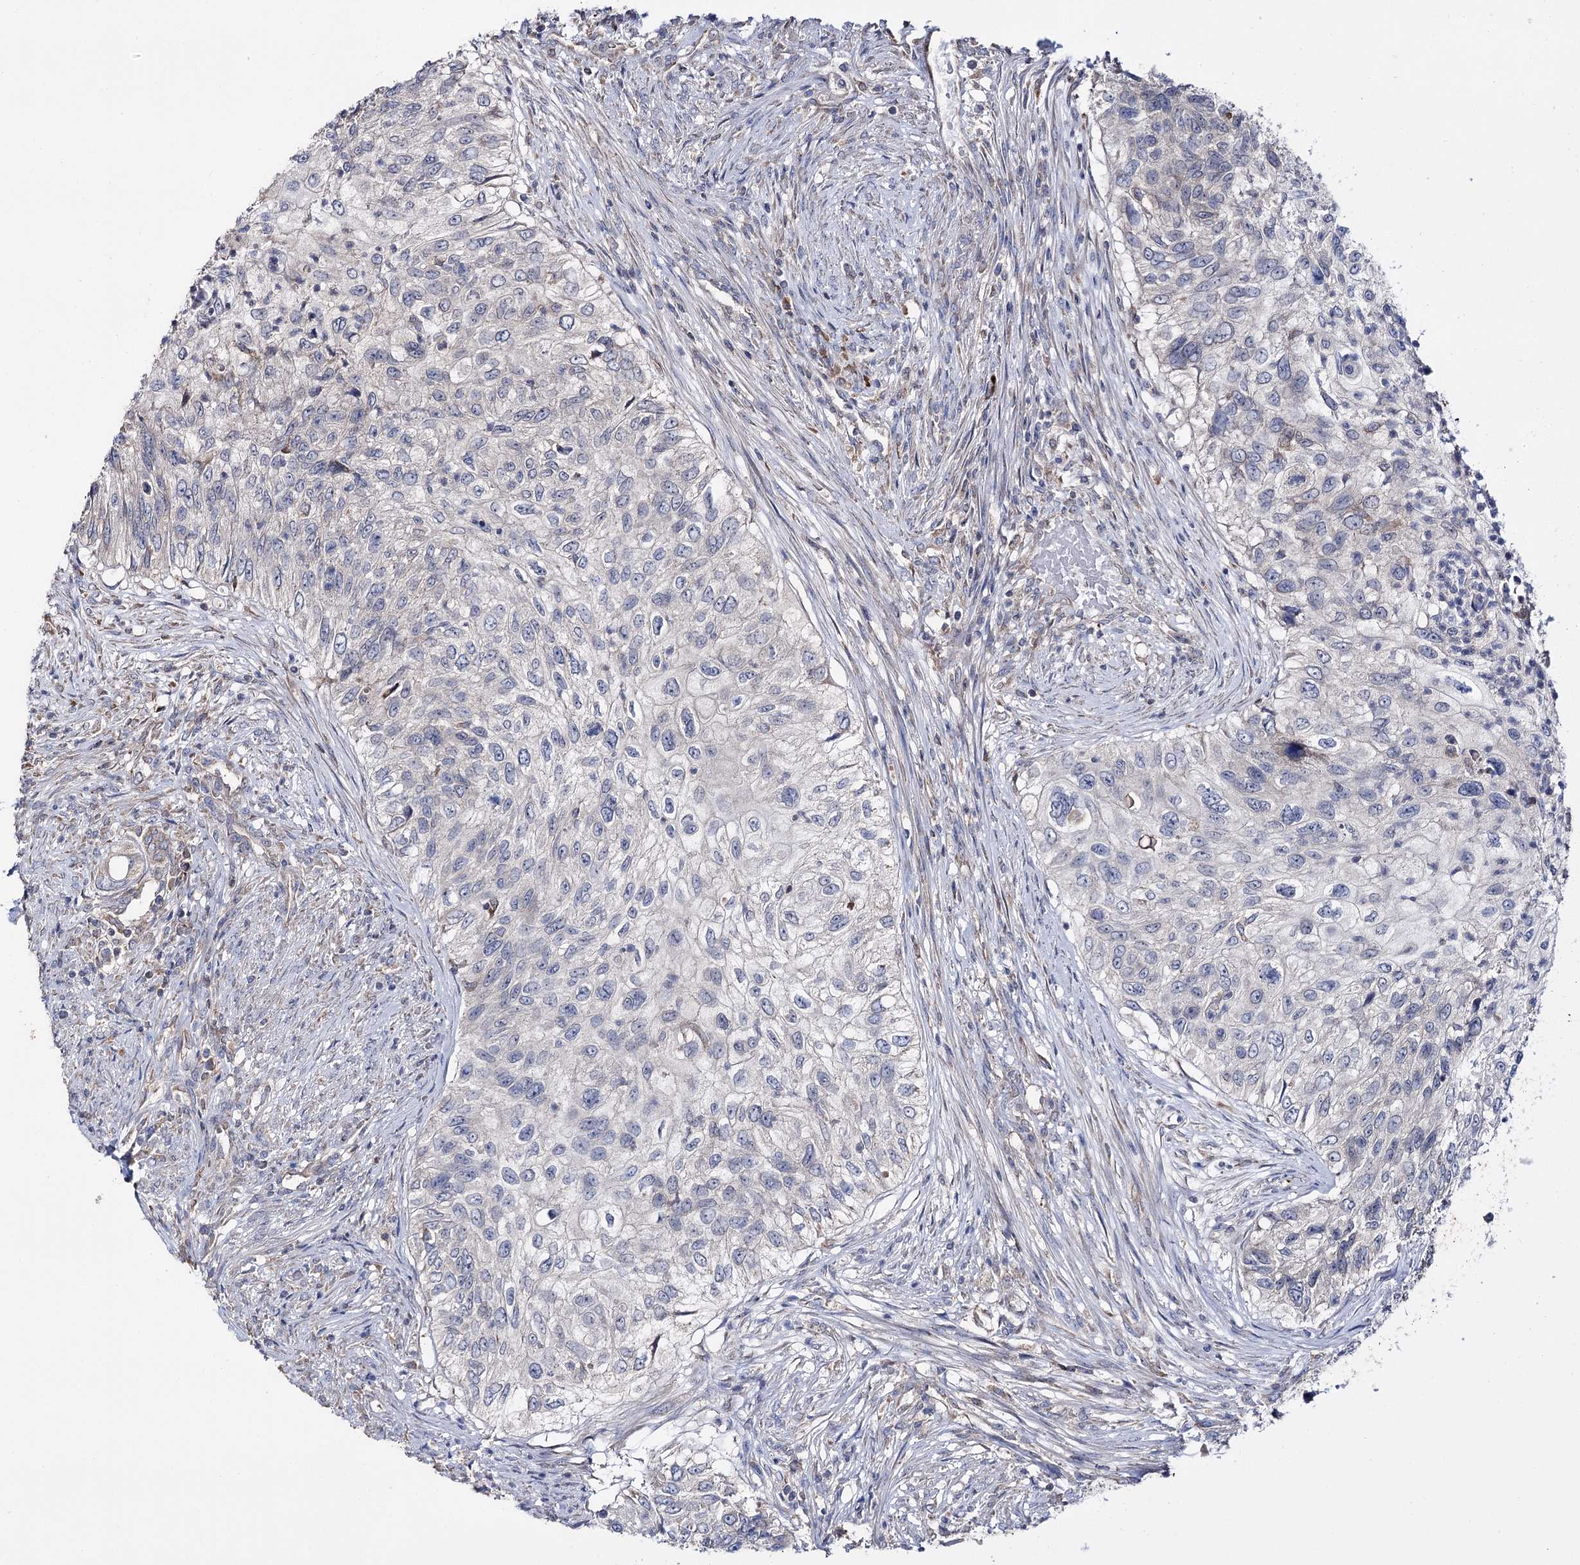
{"staining": {"intensity": "negative", "quantity": "none", "location": "none"}, "tissue": "urothelial cancer", "cell_type": "Tumor cells", "image_type": "cancer", "snomed": [{"axis": "morphology", "description": "Urothelial carcinoma, High grade"}, {"axis": "topography", "description": "Urinary bladder"}], "caption": "Tumor cells are negative for protein expression in human urothelial cancer. (Stains: DAB immunohistochemistry with hematoxylin counter stain, Microscopy: brightfield microscopy at high magnification).", "gene": "PTER", "patient": {"sex": "female", "age": 60}}